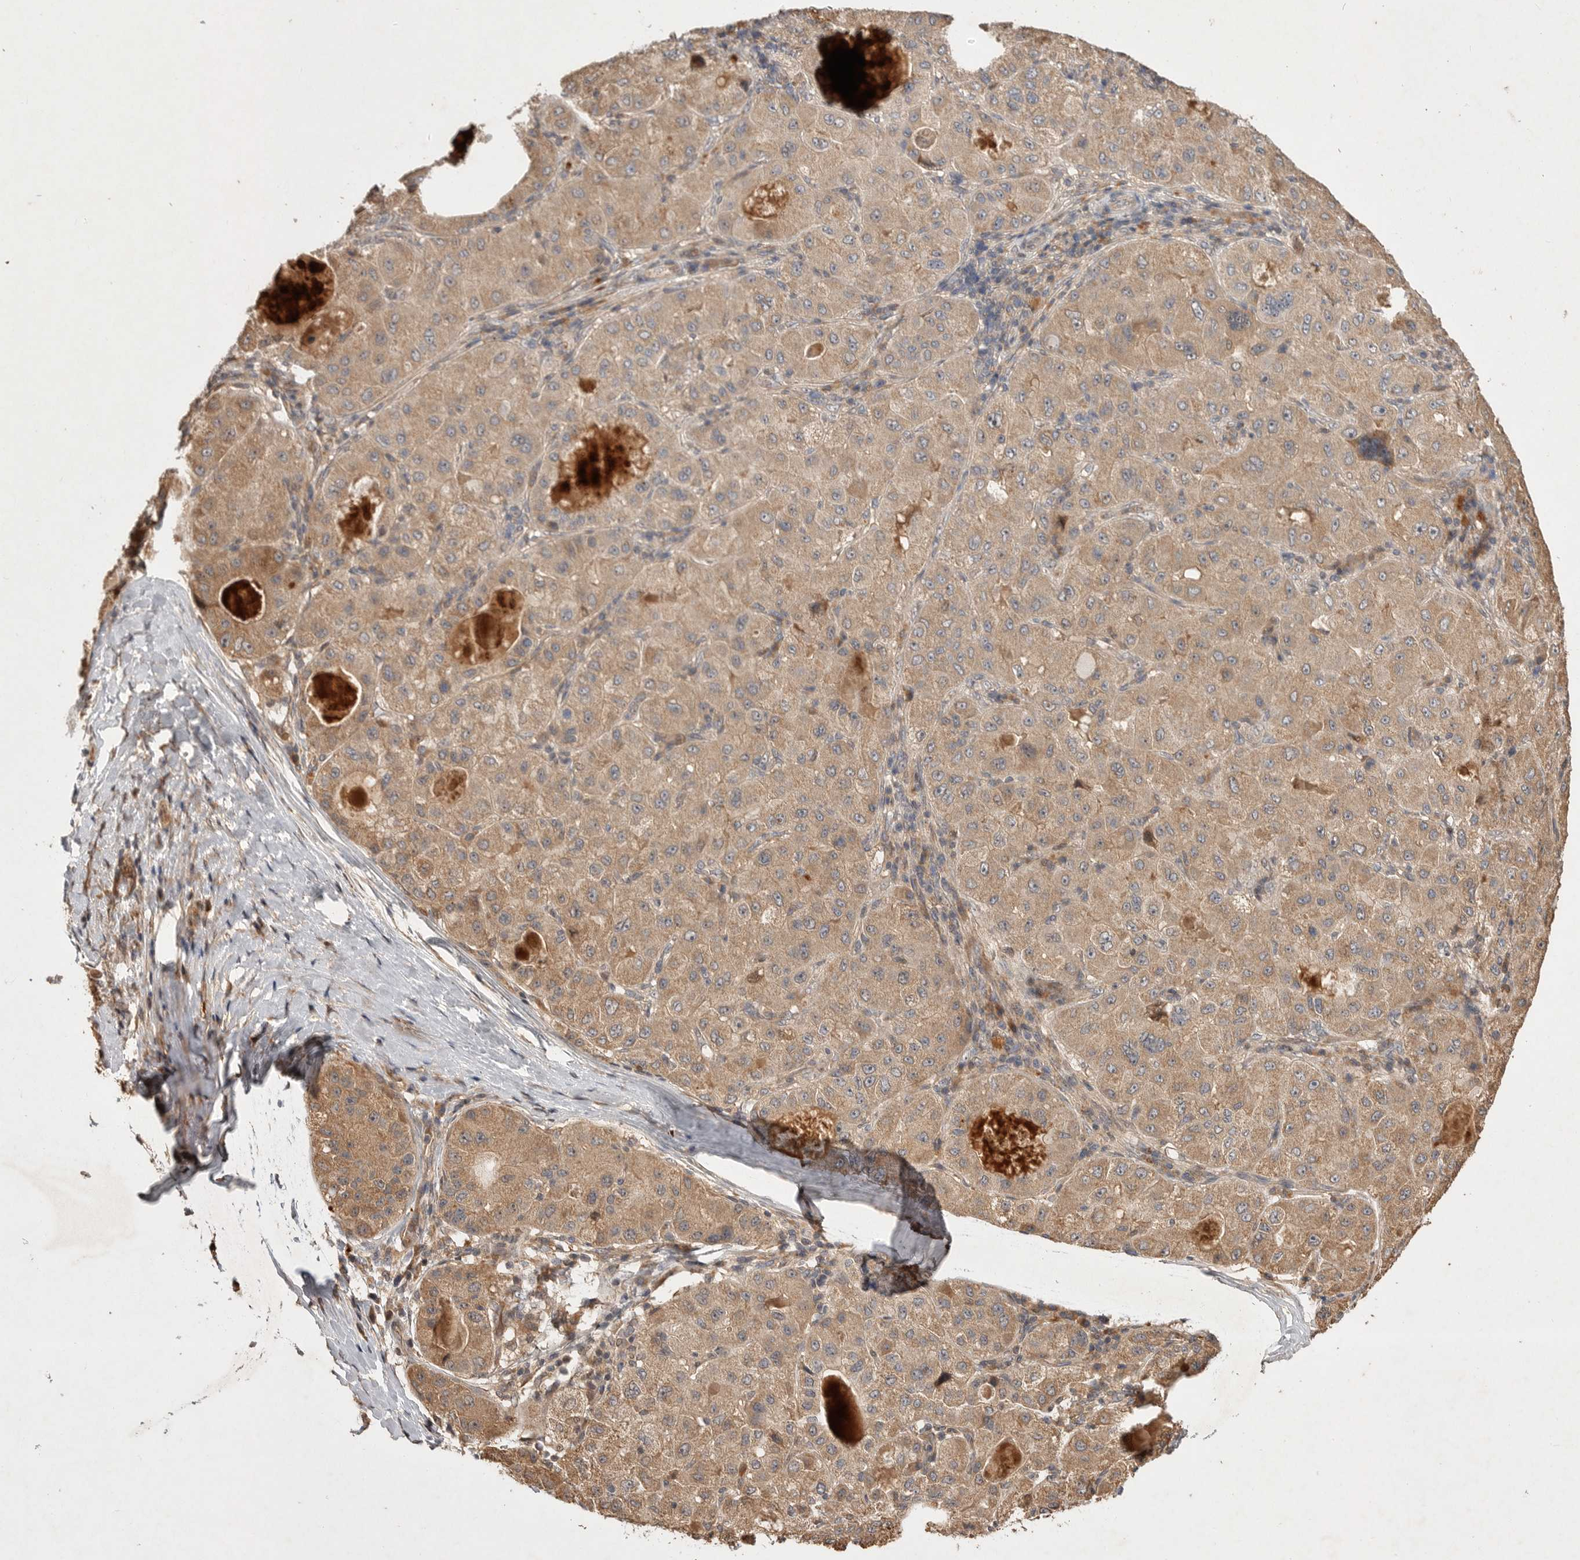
{"staining": {"intensity": "weak", "quantity": ">75%", "location": "cytoplasmic/membranous"}, "tissue": "liver cancer", "cell_type": "Tumor cells", "image_type": "cancer", "snomed": [{"axis": "morphology", "description": "Carcinoma, Hepatocellular, NOS"}, {"axis": "topography", "description": "Liver"}], "caption": "A low amount of weak cytoplasmic/membranous expression is appreciated in approximately >75% of tumor cells in liver cancer tissue.", "gene": "VN1R4", "patient": {"sex": "male", "age": 80}}